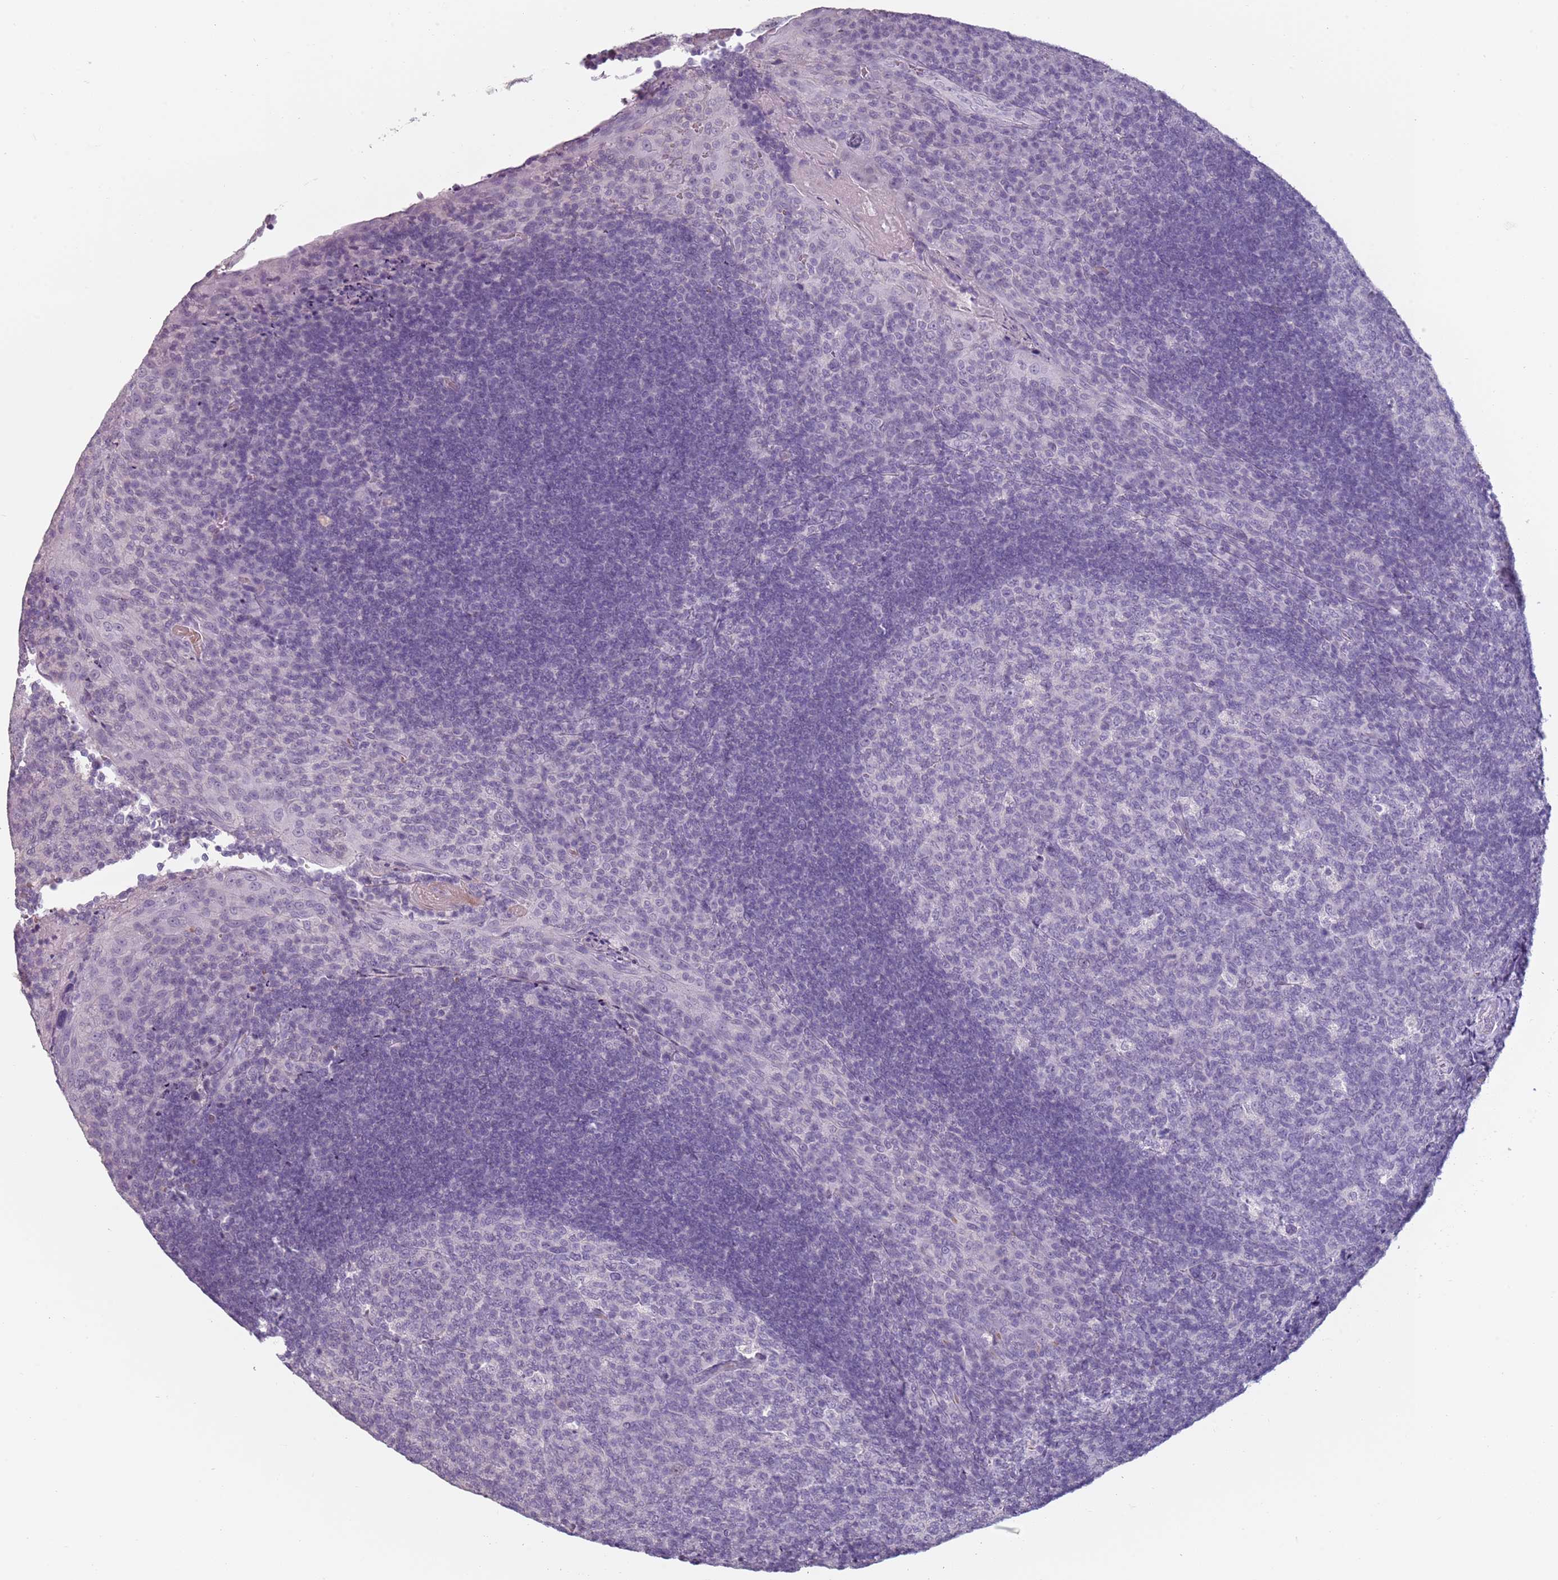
{"staining": {"intensity": "negative", "quantity": "none", "location": "none"}, "tissue": "tonsil", "cell_type": "Germinal center cells", "image_type": "normal", "snomed": [{"axis": "morphology", "description": "Normal tissue, NOS"}, {"axis": "topography", "description": "Tonsil"}], "caption": "DAB (3,3'-diaminobenzidine) immunohistochemical staining of benign tonsil displays no significant positivity in germinal center cells.", "gene": "PIEZO1", "patient": {"sex": "male", "age": 17}}